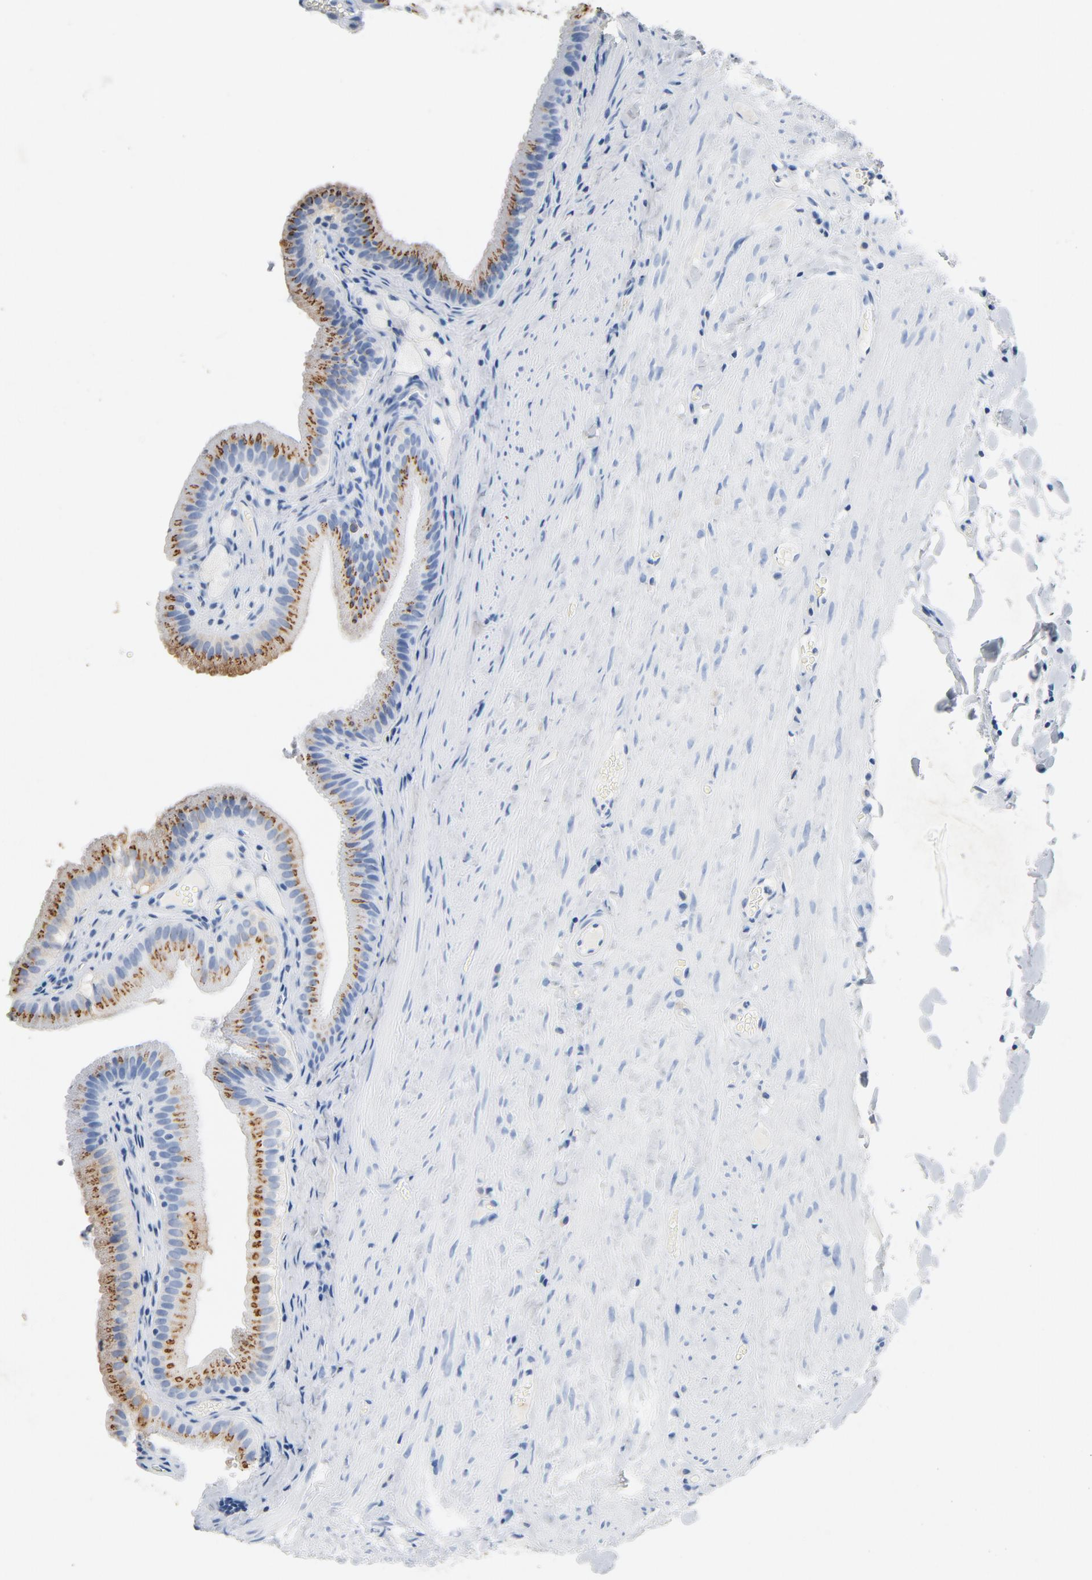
{"staining": {"intensity": "moderate", "quantity": ">75%", "location": "cytoplasmic/membranous"}, "tissue": "gallbladder", "cell_type": "Glandular cells", "image_type": "normal", "snomed": [{"axis": "morphology", "description": "Normal tissue, NOS"}, {"axis": "topography", "description": "Gallbladder"}], "caption": "IHC (DAB (3,3'-diaminobenzidine)) staining of unremarkable gallbladder reveals moderate cytoplasmic/membranous protein positivity in approximately >75% of glandular cells. (DAB IHC with brightfield microscopy, high magnification).", "gene": "PTPRB", "patient": {"sex": "female", "age": 24}}